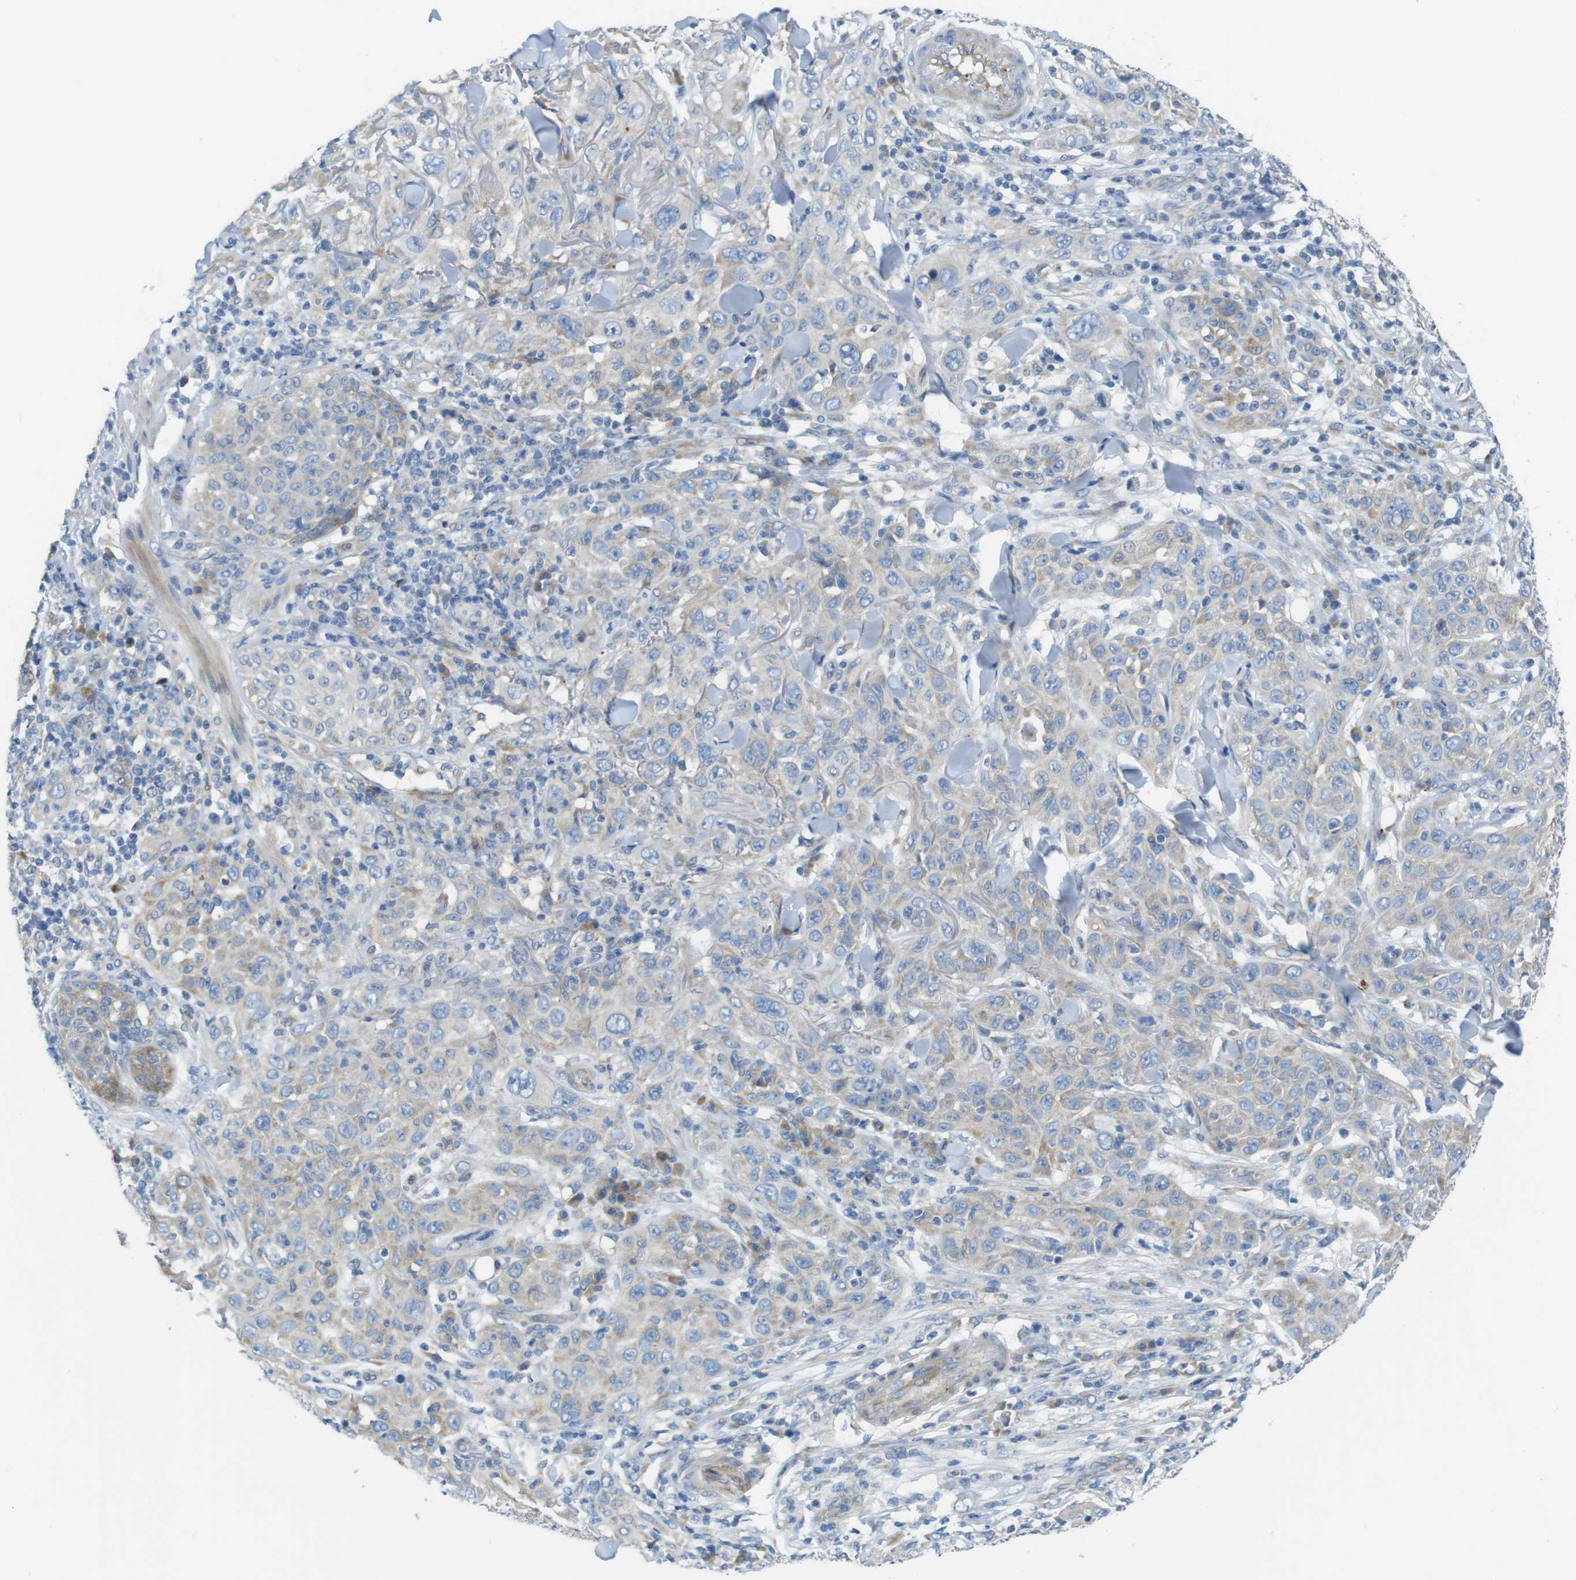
{"staining": {"intensity": "weak", "quantity": "25%-75%", "location": "cytoplasmic/membranous"}, "tissue": "skin cancer", "cell_type": "Tumor cells", "image_type": "cancer", "snomed": [{"axis": "morphology", "description": "Squamous cell carcinoma, NOS"}, {"axis": "topography", "description": "Skin"}], "caption": "Skin cancer stained with a brown dye reveals weak cytoplasmic/membranous positive expression in approximately 25%-75% of tumor cells.", "gene": "TMEM234", "patient": {"sex": "female", "age": 88}}